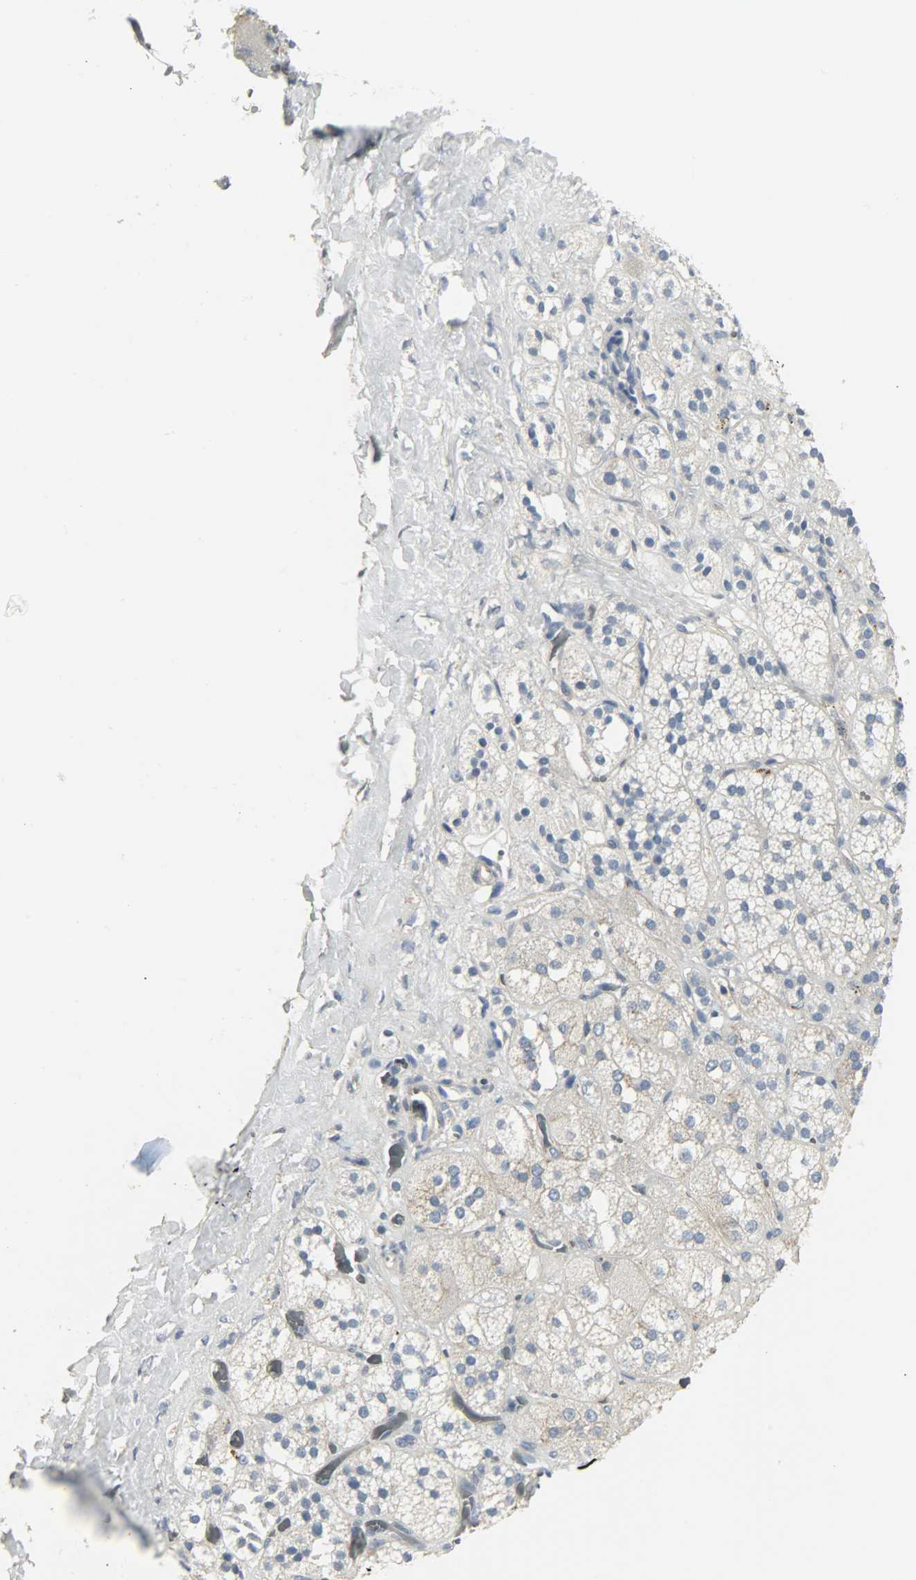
{"staining": {"intensity": "weak", "quantity": "<25%", "location": "cytoplasmic/membranous"}, "tissue": "adrenal gland", "cell_type": "Glandular cells", "image_type": "normal", "snomed": [{"axis": "morphology", "description": "Normal tissue, NOS"}, {"axis": "topography", "description": "Adrenal gland"}], "caption": "A high-resolution micrograph shows immunohistochemistry staining of normal adrenal gland, which reveals no significant positivity in glandular cells.", "gene": "CD4", "patient": {"sex": "female", "age": 71}}